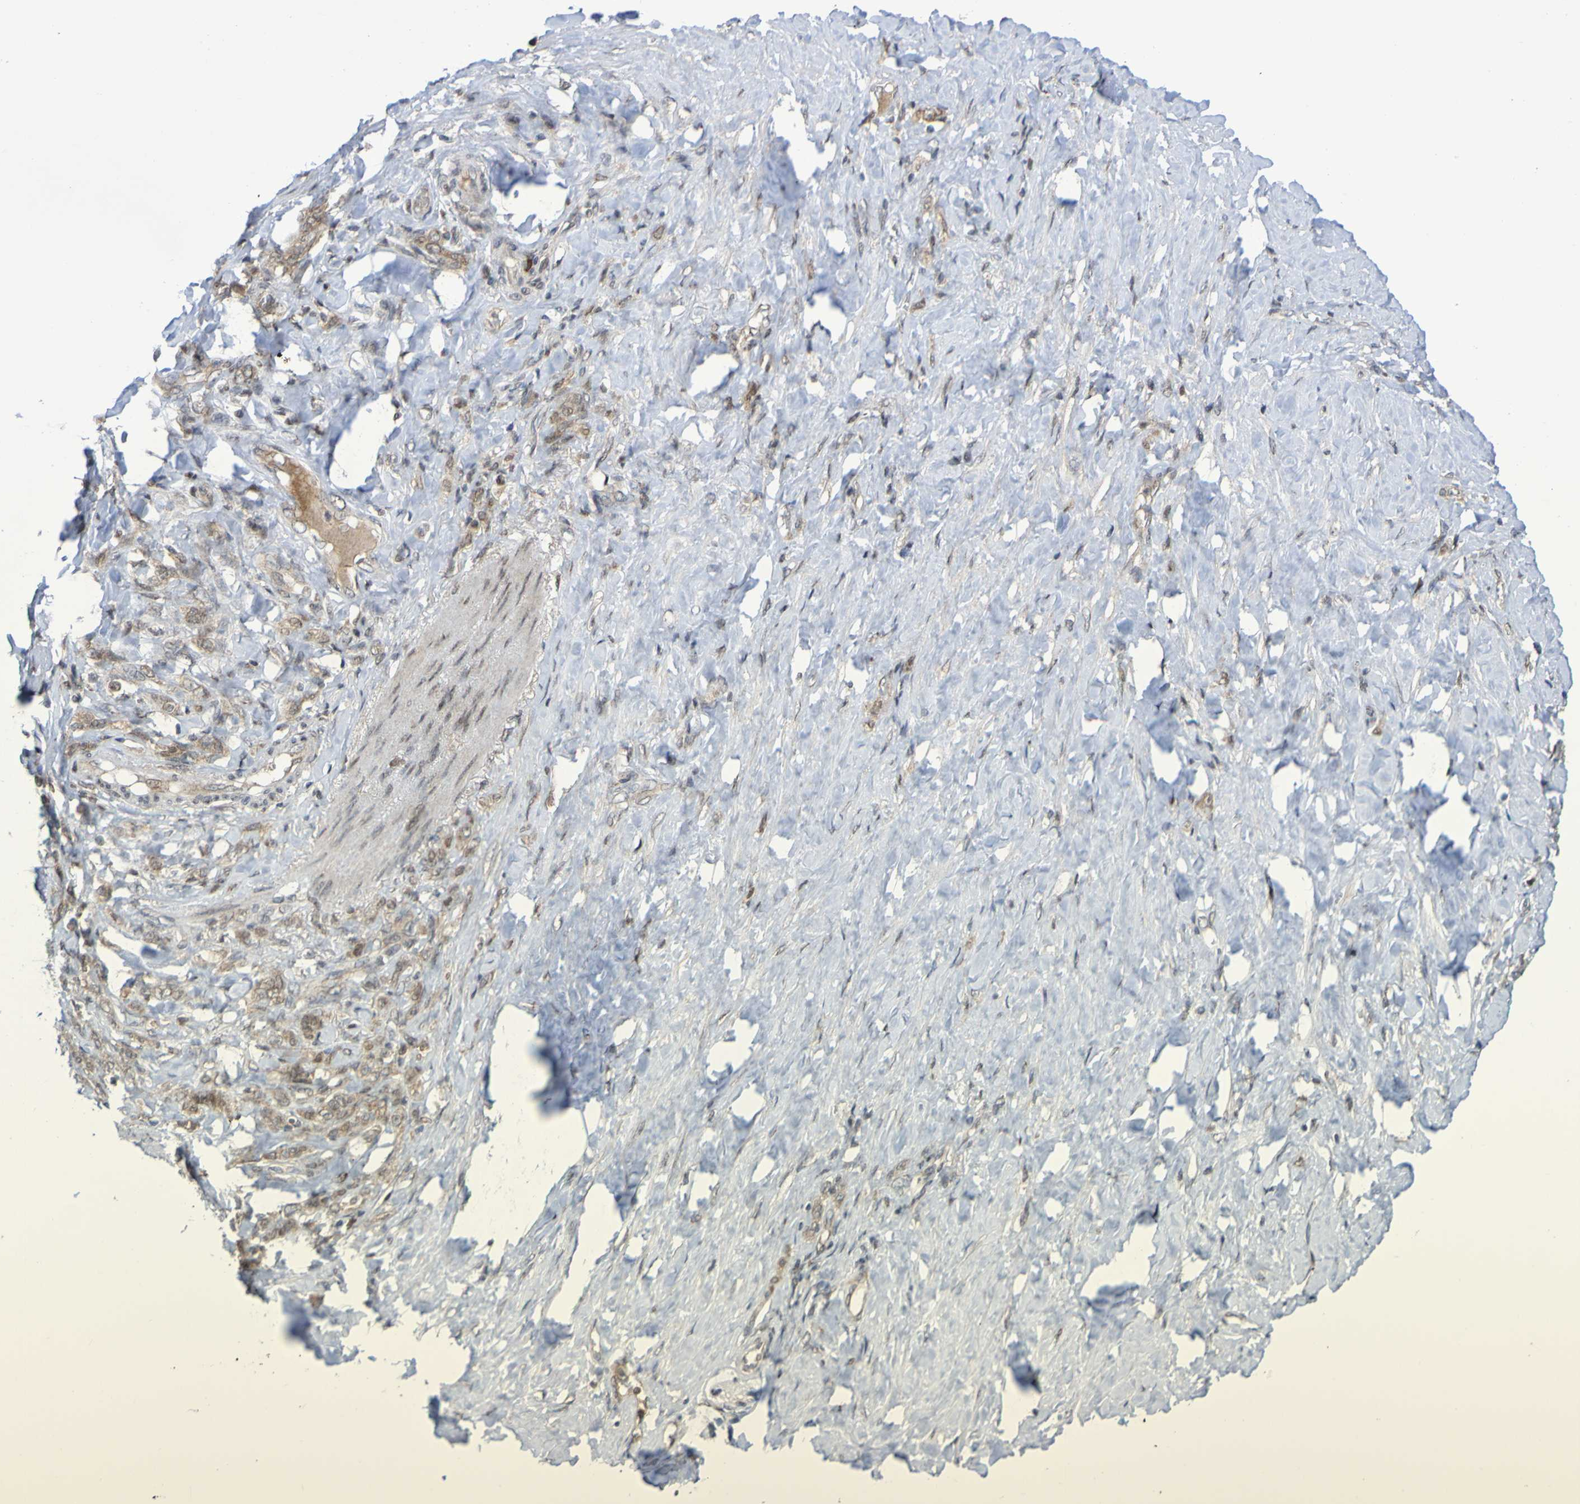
{"staining": {"intensity": "weak", "quantity": ">75%", "location": "cytoplasmic/membranous"}, "tissue": "stomach cancer", "cell_type": "Tumor cells", "image_type": "cancer", "snomed": [{"axis": "morphology", "description": "Adenocarcinoma, NOS"}, {"axis": "topography", "description": "Stomach"}], "caption": "Human stomach cancer (adenocarcinoma) stained for a protein (brown) demonstrates weak cytoplasmic/membranous positive staining in about >75% of tumor cells.", "gene": "ITLN1", "patient": {"sex": "male", "age": 82}}